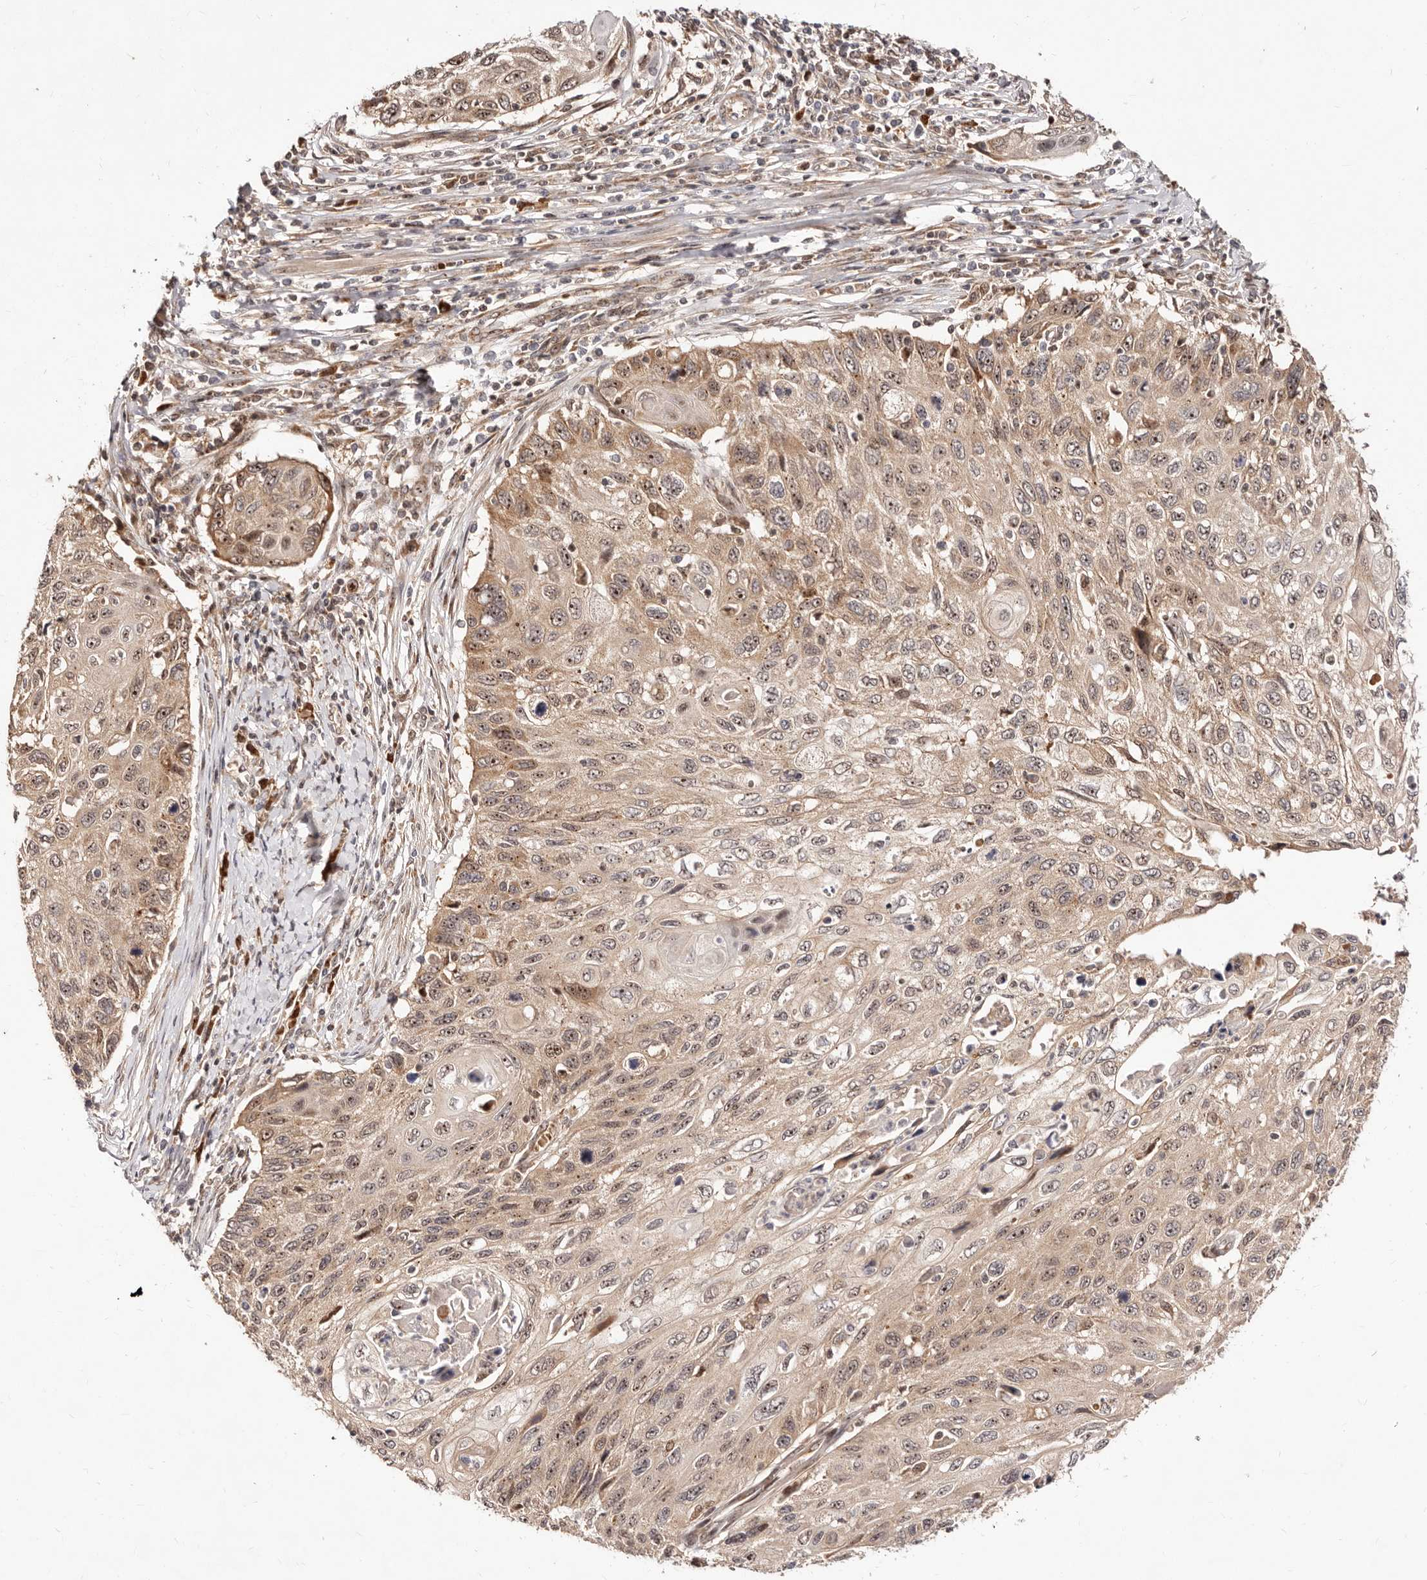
{"staining": {"intensity": "moderate", "quantity": ">75%", "location": "cytoplasmic/membranous,nuclear"}, "tissue": "cervical cancer", "cell_type": "Tumor cells", "image_type": "cancer", "snomed": [{"axis": "morphology", "description": "Squamous cell carcinoma, NOS"}, {"axis": "topography", "description": "Cervix"}], "caption": "Approximately >75% of tumor cells in human squamous cell carcinoma (cervical) demonstrate moderate cytoplasmic/membranous and nuclear protein positivity as visualized by brown immunohistochemical staining.", "gene": "APOL6", "patient": {"sex": "female", "age": 70}}